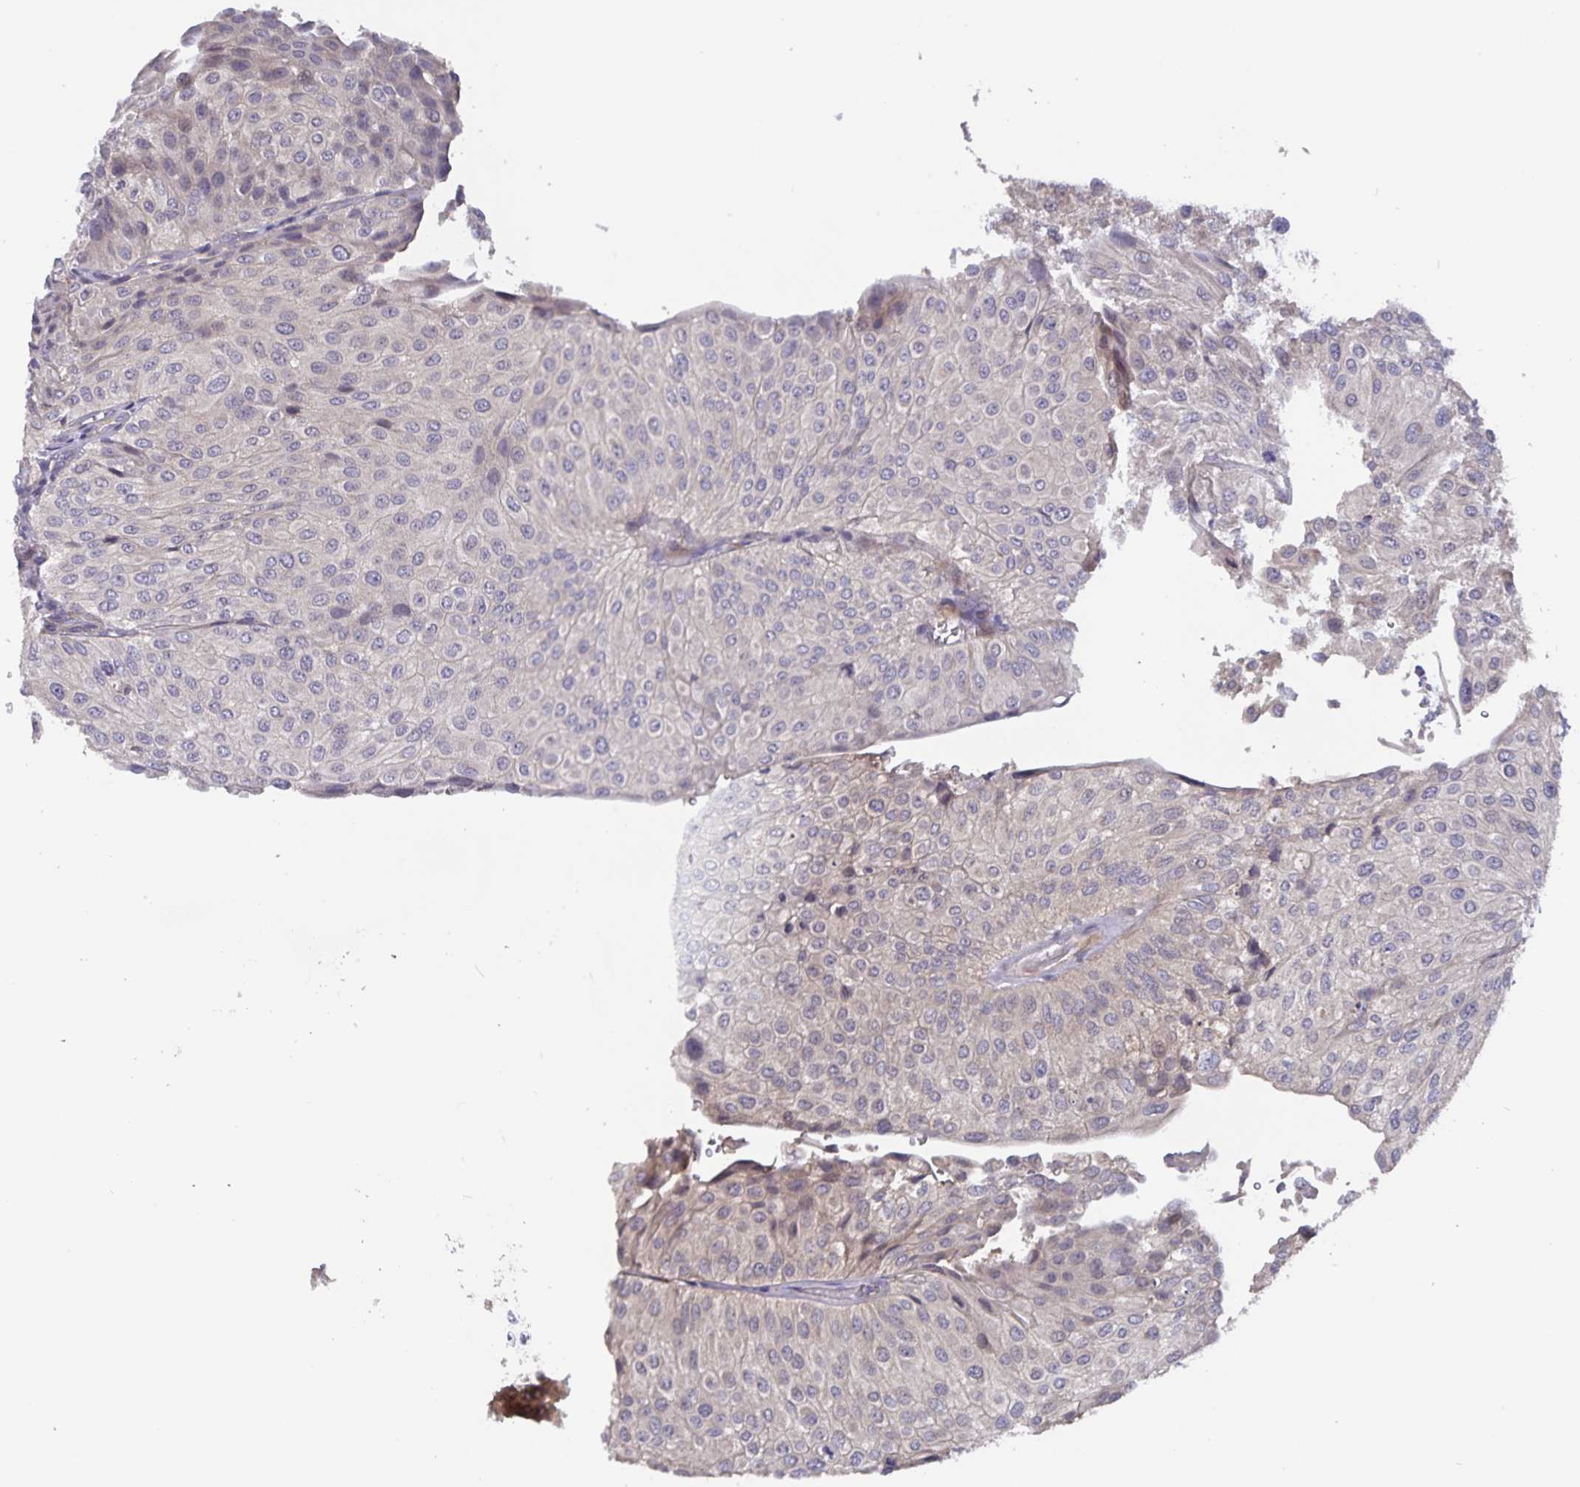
{"staining": {"intensity": "negative", "quantity": "none", "location": "none"}, "tissue": "urothelial cancer", "cell_type": "Tumor cells", "image_type": "cancer", "snomed": [{"axis": "morphology", "description": "Urothelial carcinoma, NOS"}, {"axis": "topography", "description": "Urinary bladder"}], "caption": "An immunohistochemistry photomicrograph of transitional cell carcinoma is shown. There is no staining in tumor cells of transitional cell carcinoma. Nuclei are stained in blue.", "gene": "FBXL16", "patient": {"sex": "male", "age": 67}}